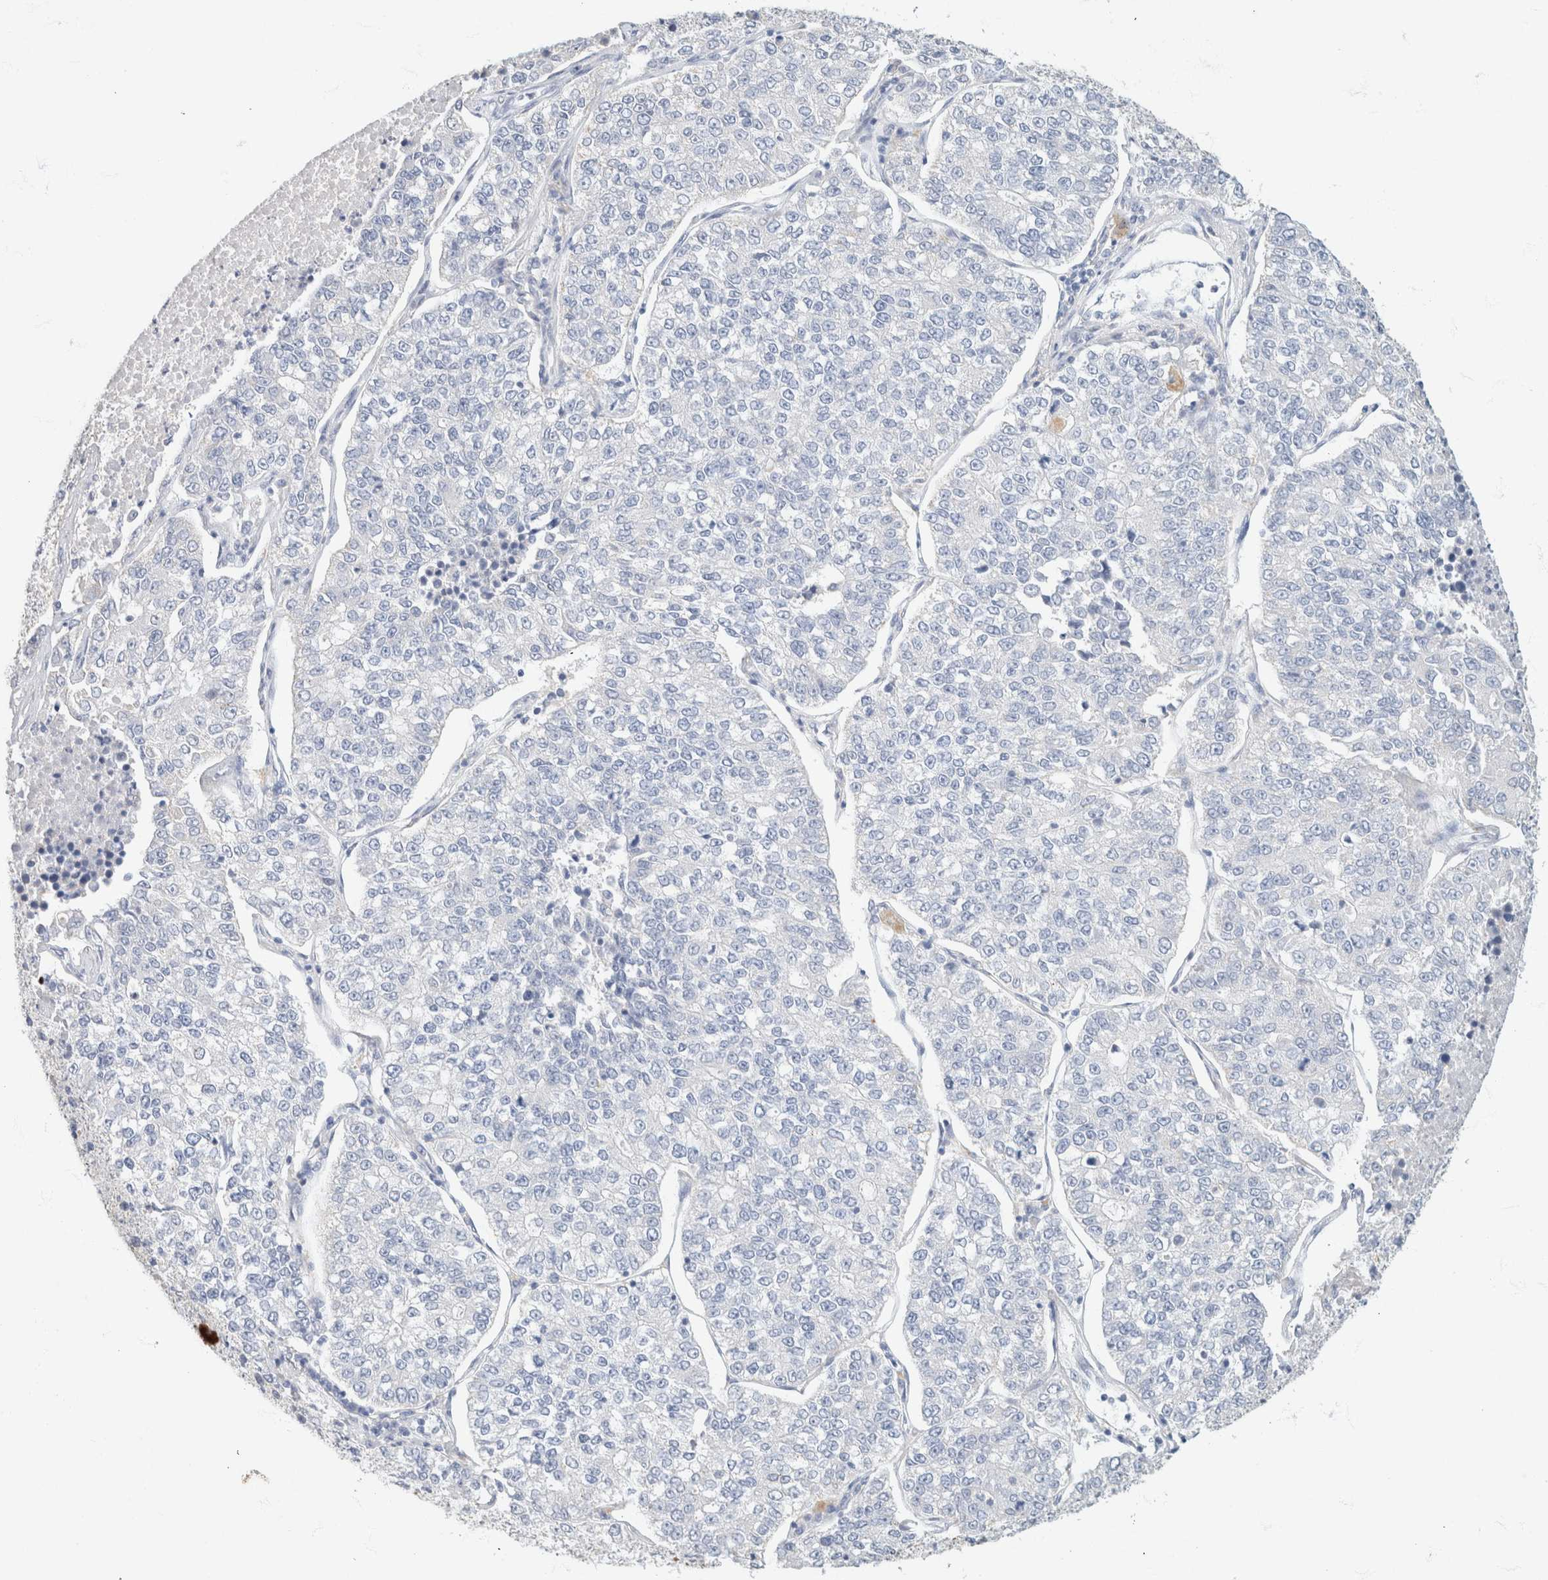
{"staining": {"intensity": "negative", "quantity": "none", "location": "none"}, "tissue": "lung cancer", "cell_type": "Tumor cells", "image_type": "cancer", "snomed": [{"axis": "morphology", "description": "Adenocarcinoma, NOS"}, {"axis": "topography", "description": "Lung"}], "caption": "Image shows no protein positivity in tumor cells of lung cancer tissue. The staining was performed using DAB to visualize the protein expression in brown, while the nuclei were stained in blue with hematoxylin (Magnification: 20x).", "gene": "CA12", "patient": {"sex": "male", "age": 49}}